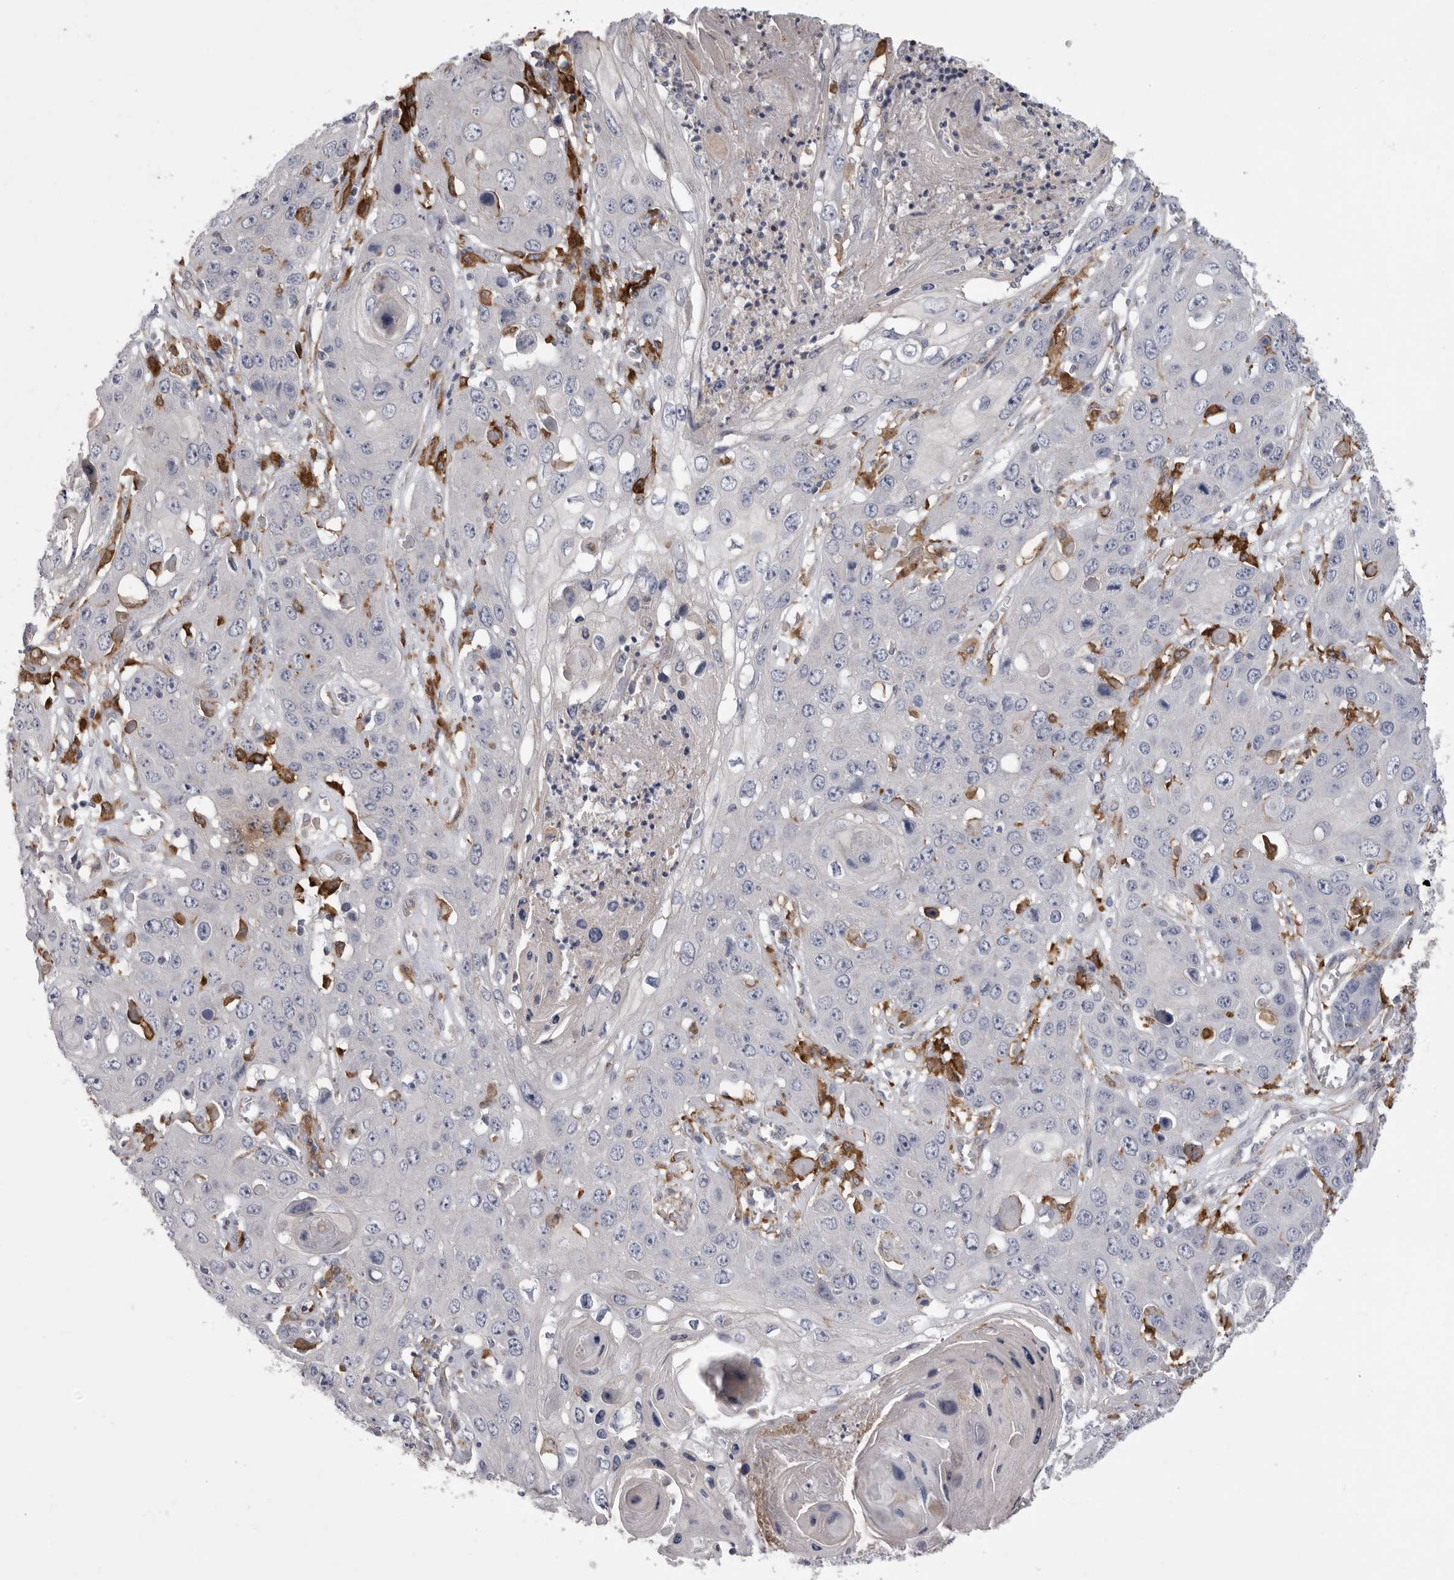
{"staining": {"intensity": "negative", "quantity": "none", "location": "none"}, "tissue": "skin cancer", "cell_type": "Tumor cells", "image_type": "cancer", "snomed": [{"axis": "morphology", "description": "Squamous cell carcinoma, NOS"}, {"axis": "topography", "description": "Skin"}], "caption": "DAB (3,3'-diaminobenzidine) immunohistochemical staining of human skin cancer (squamous cell carcinoma) shows no significant positivity in tumor cells.", "gene": "SIGLEC10", "patient": {"sex": "male", "age": 55}}